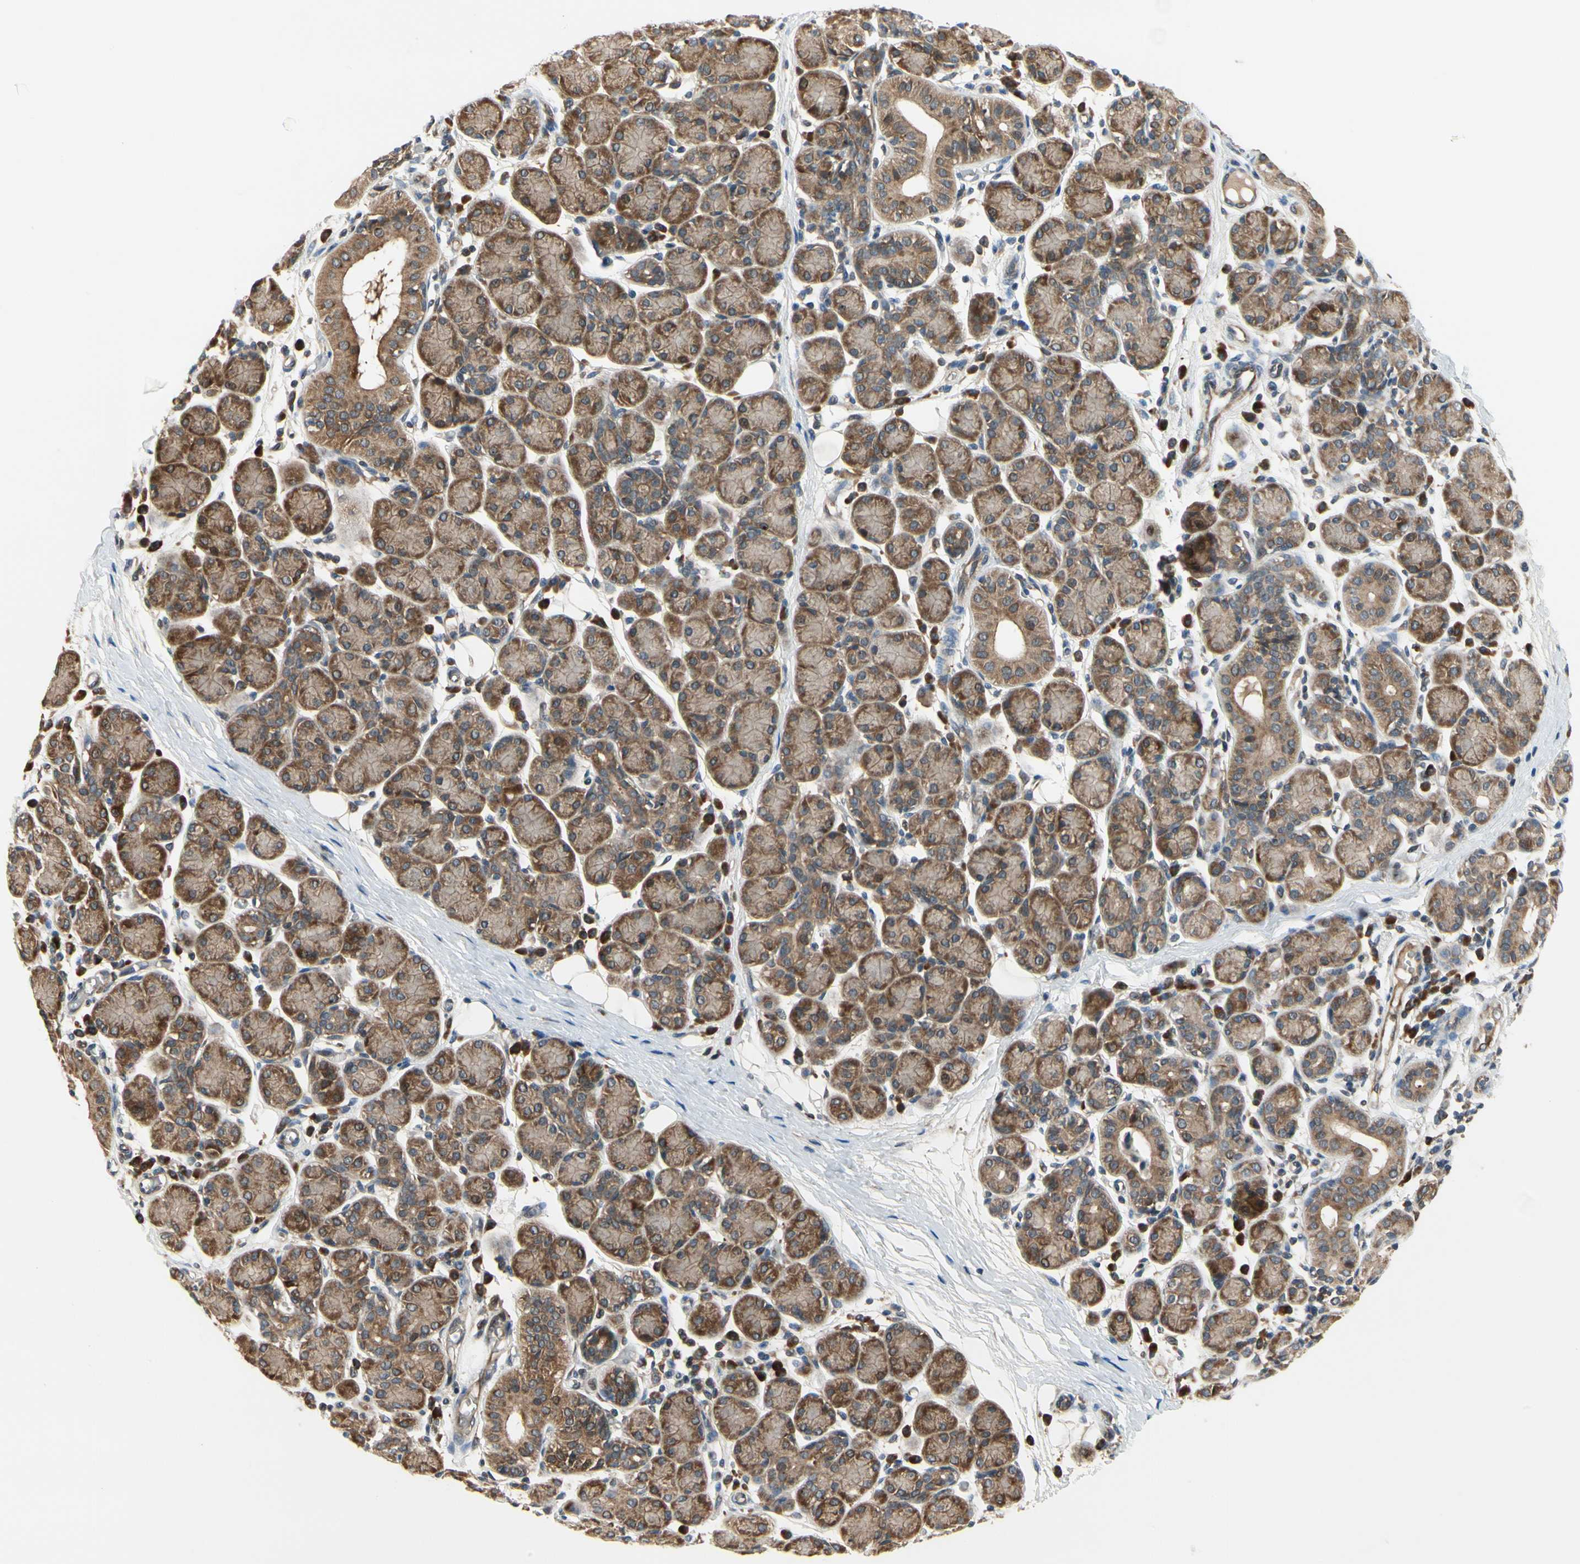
{"staining": {"intensity": "moderate", "quantity": "25%-75%", "location": "cytoplasmic/membranous"}, "tissue": "salivary gland", "cell_type": "Glandular cells", "image_type": "normal", "snomed": [{"axis": "morphology", "description": "Normal tissue, NOS"}, {"axis": "morphology", "description": "Inflammation, NOS"}, {"axis": "topography", "description": "Lymph node"}, {"axis": "topography", "description": "Salivary gland"}], "caption": "Salivary gland was stained to show a protein in brown. There is medium levels of moderate cytoplasmic/membranous staining in about 25%-75% of glandular cells. Using DAB (brown) and hematoxylin (blue) stains, captured at high magnification using brightfield microscopy.", "gene": "TDRP", "patient": {"sex": "male", "age": 3}}